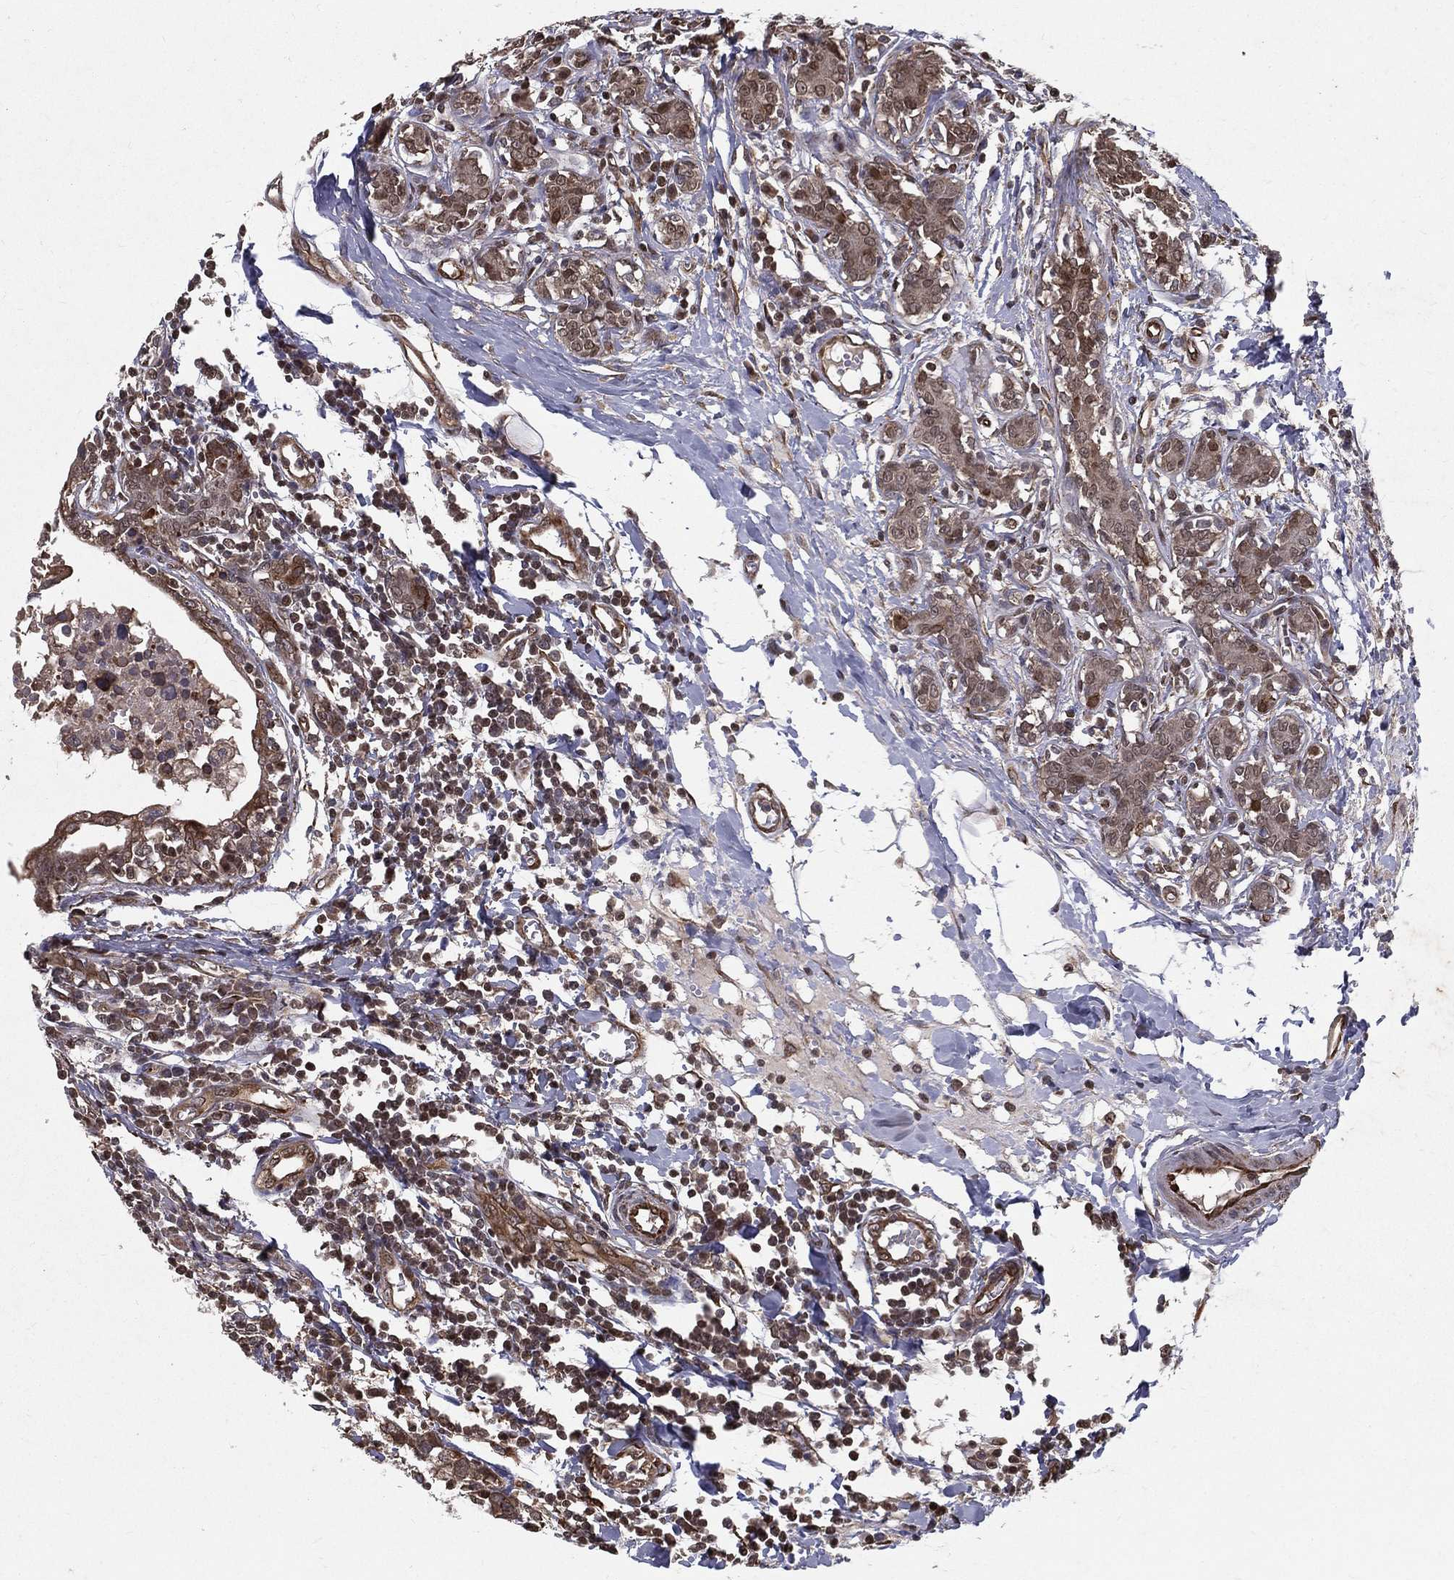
{"staining": {"intensity": "moderate", "quantity": "<25%", "location": "cytoplasmic/membranous"}, "tissue": "breast cancer", "cell_type": "Tumor cells", "image_type": "cancer", "snomed": [{"axis": "morphology", "description": "Duct carcinoma"}, {"axis": "topography", "description": "Breast"}], "caption": "About <25% of tumor cells in invasive ductal carcinoma (breast) reveal moderate cytoplasmic/membranous protein positivity as visualized by brown immunohistochemical staining.", "gene": "CERS2", "patient": {"sex": "female", "age": 30}}